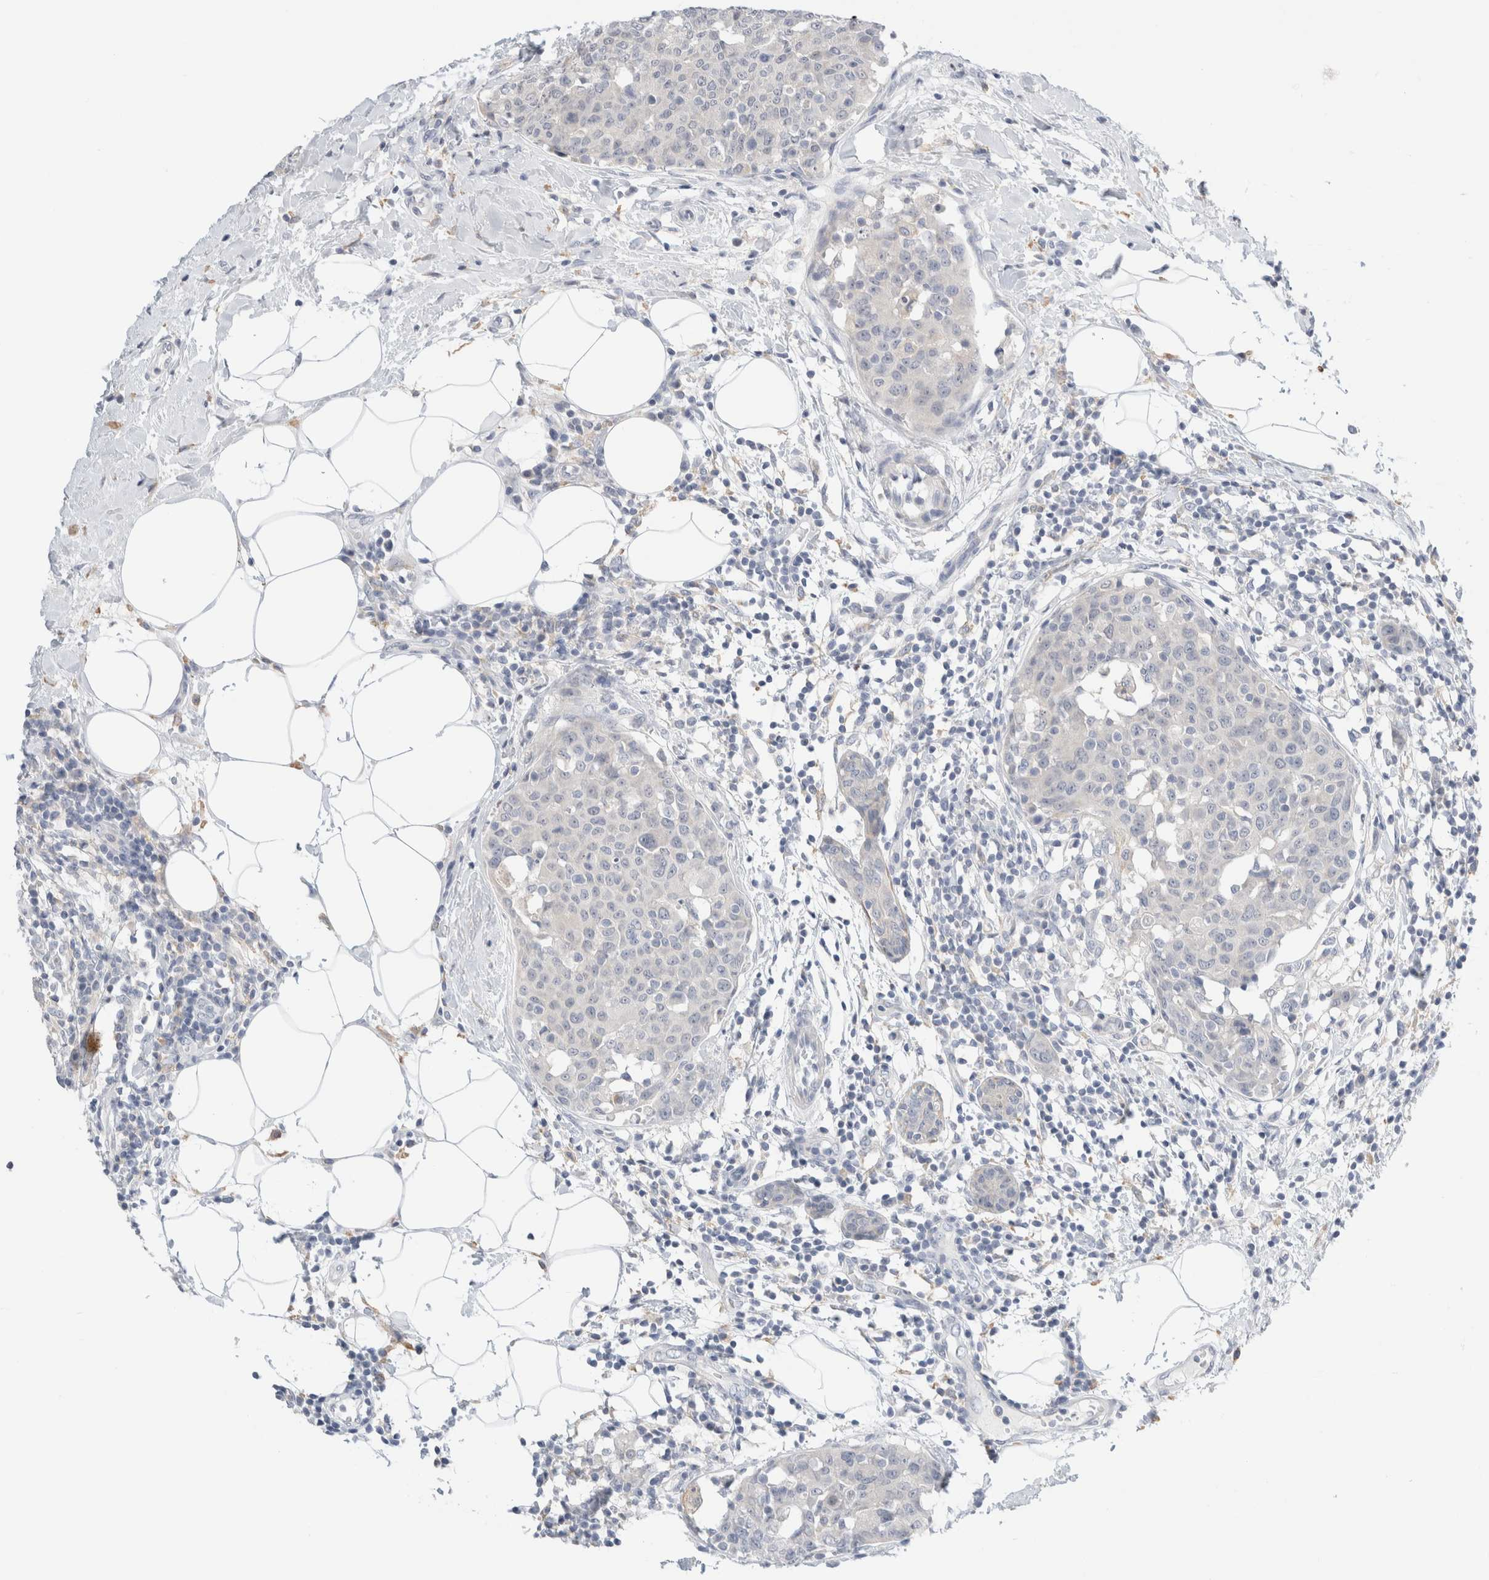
{"staining": {"intensity": "negative", "quantity": "none", "location": "none"}, "tissue": "breast cancer", "cell_type": "Tumor cells", "image_type": "cancer", "snomed": [{"axis": "morphology", "description": "Normal tissue, NOS"}, {"axis": "morphology", "description": "Duct carcinoma"}, {"axis": "topography", "description": "Breast"}], "caption": "DAB (3,3'-diaminobenzidine) immunohistochemical staining of human invasive ductal carcinoma (breast) reveals no significant expression in tumor cells.", "gene": "ADAM30", "patient": {"sex": "female", "age": 37}}